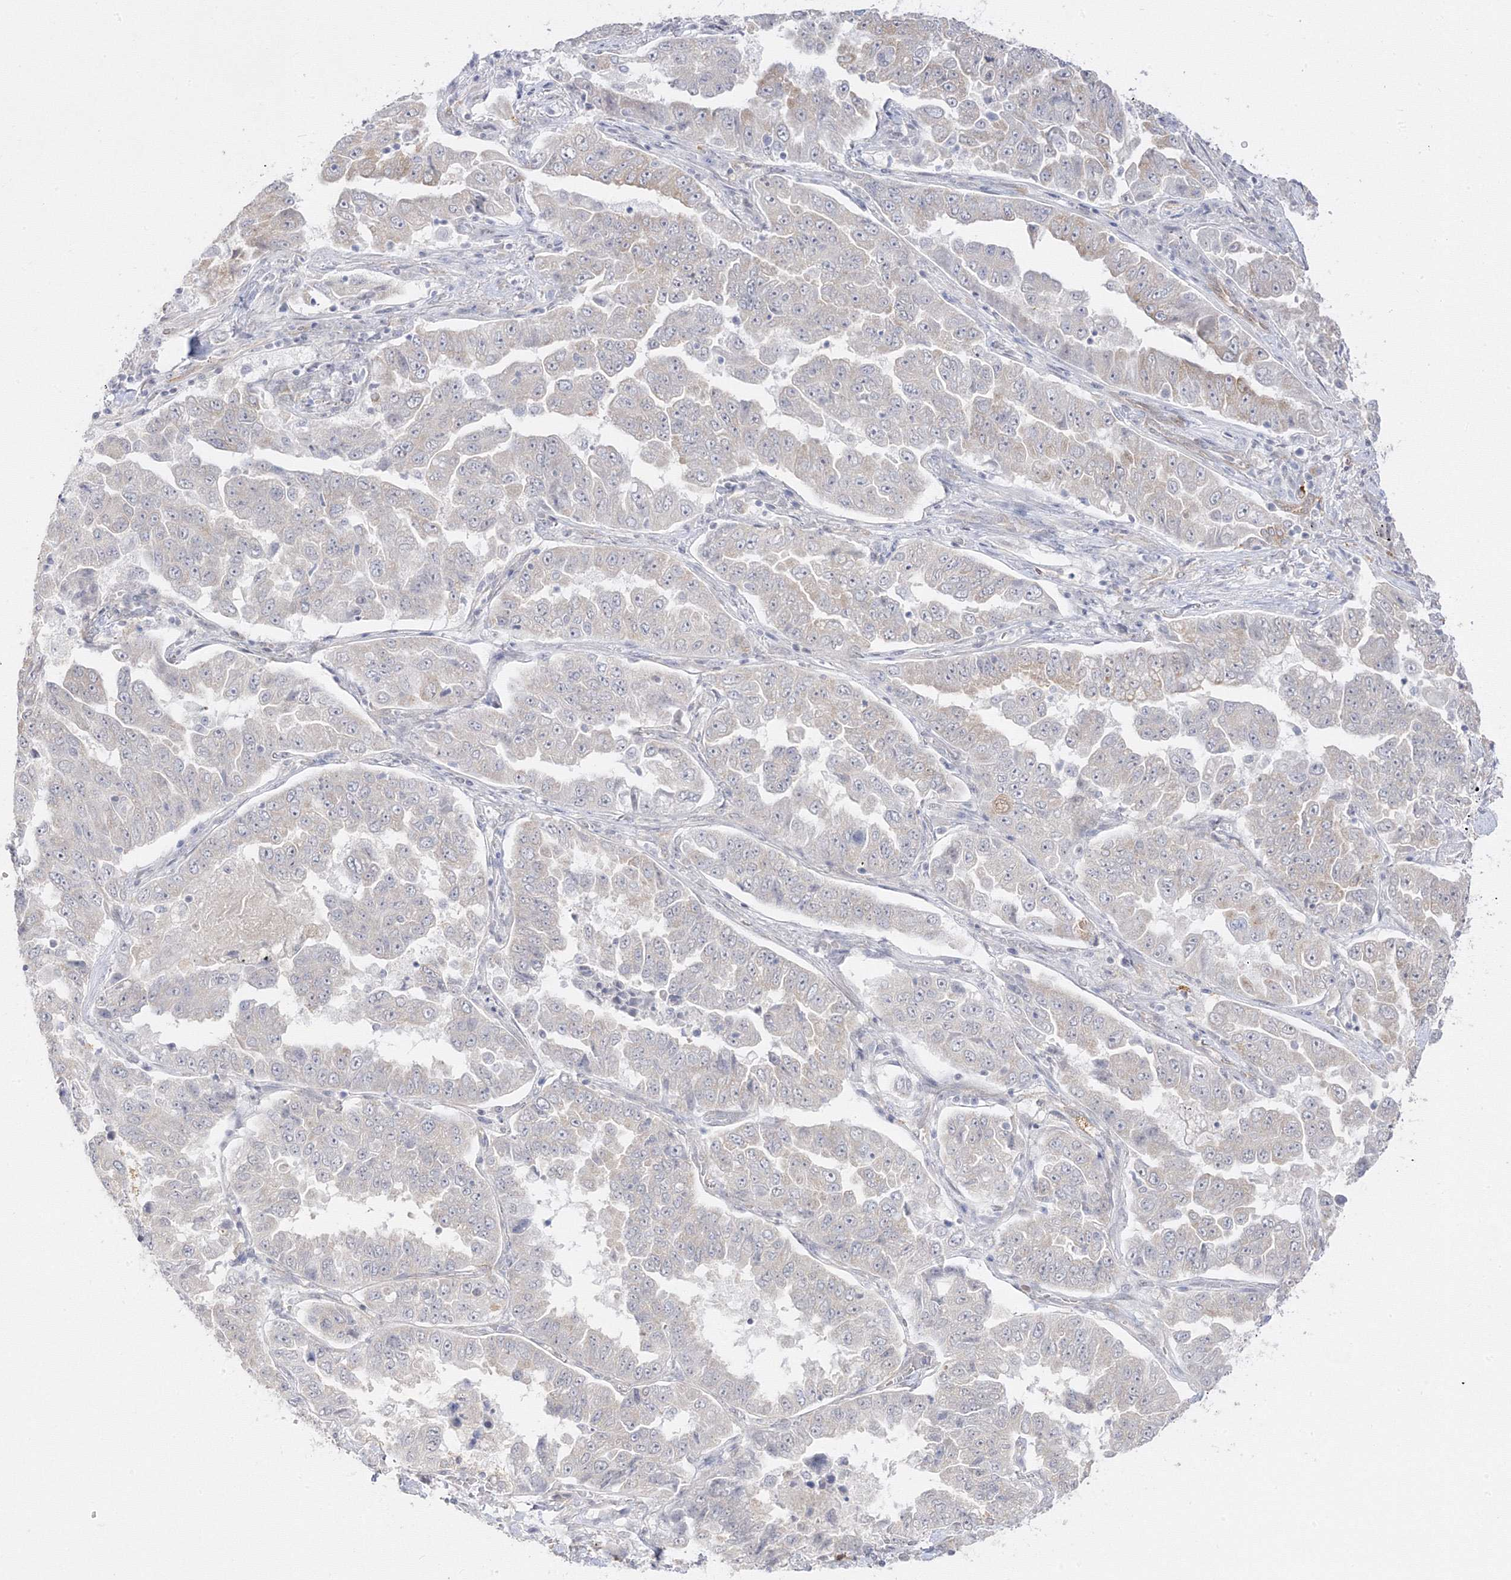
{"staining": {"intensity": "weak", "quantity": "<25%", "location": "cytoplasmic/membranous"}, "tissue": "lung cancer", "cell_type": "Tumor cells", "image_type": "cancer", "snomed": [{"axis": "morphology", "description": "Adenocarcinoma, NOS"}, {"axis": "topography", "description": "Lung"}], "caption": "A photomicrograph of human lung adenocarcinoma is negative for staining in tumor cells.", "gene": "C2CD2", "patient": {"sex": "female", "age": 51}}